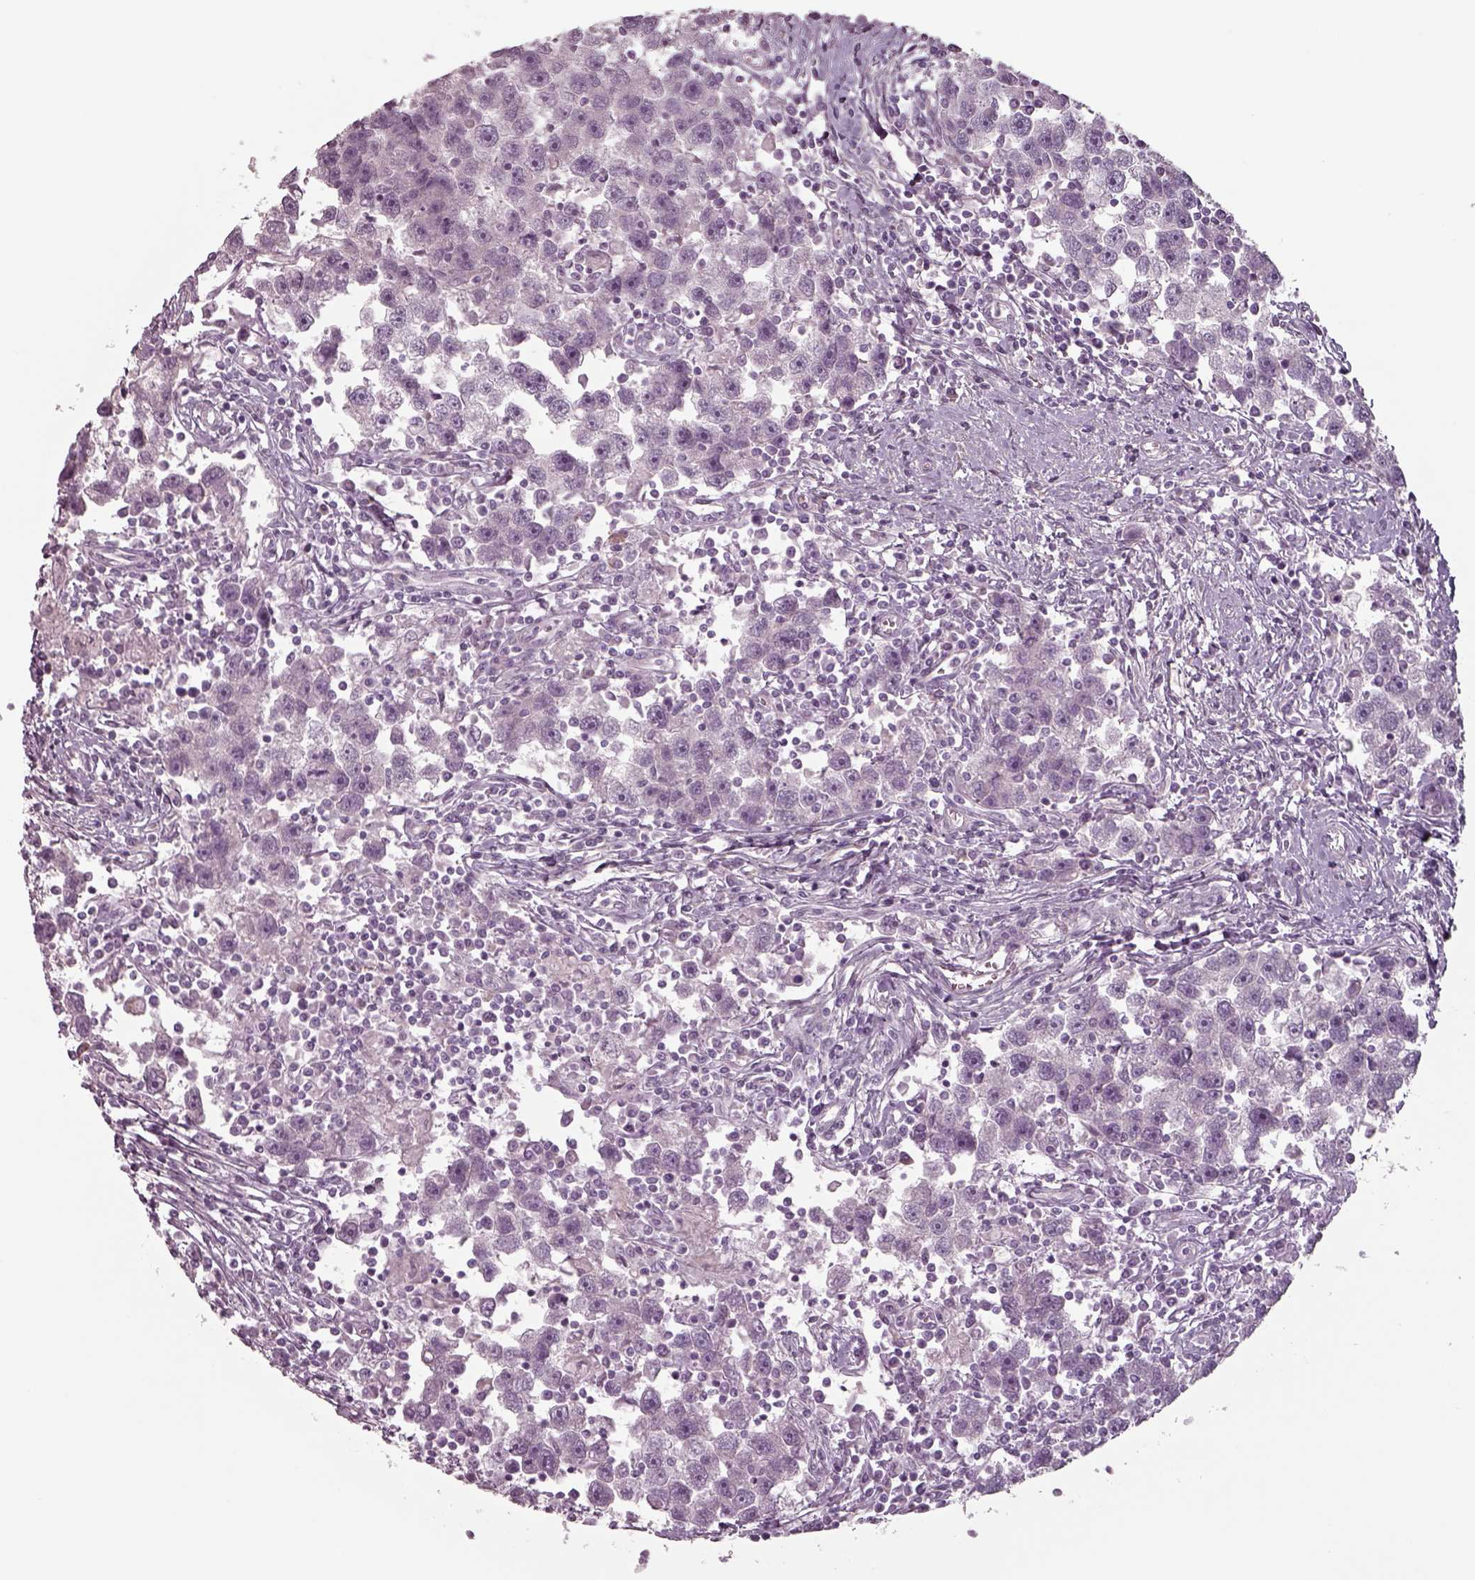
{"staining": {"intensity": "negative", "quantity": "none", "location": "none"}, "tissue": "testis cancer", "cell_type": "Tumor cells", "image_type": "cancer", "snomed": [{"axis": "morphology", "description": "Seminoma, NOS"}, {"axis": "topography", "description": "Testis"}], "caption": "Tumor cells are negative for brown protein staining in testis cancer.", "gene": "SEPTIN14", "patient": {"sex": "male", "age": 30}}